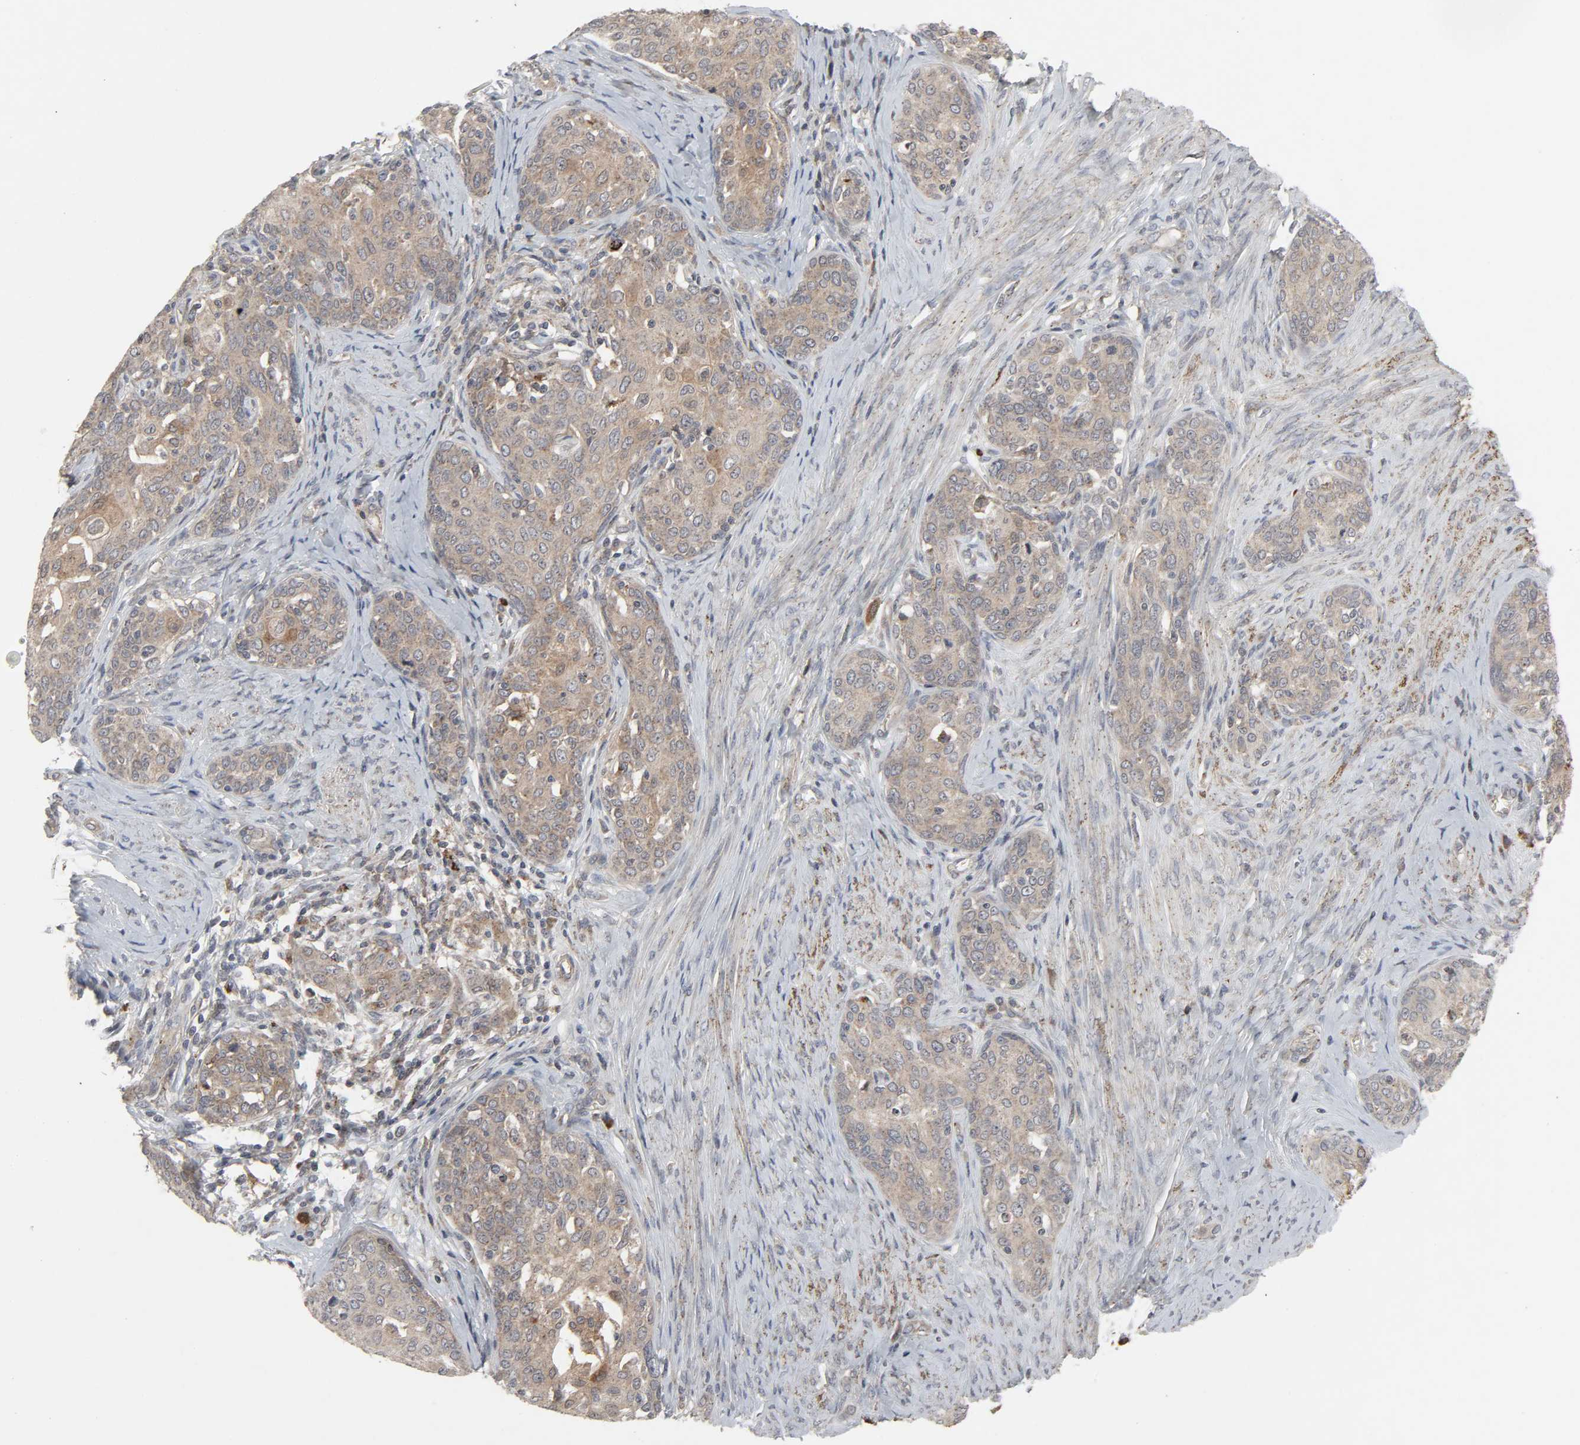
{"staining": {"intensity": "weak", "quantity": ">75%", "location": "cytoplasmic/membranous"}, "tissue": "cervical cancer", "cell_type": "Tumor cells", "image_type": "cancer", "snomed": [{"axis": "morphology", "description": "Squamous cell carcinoma, NOS"}, {"axis": "morphology", "description": "Adenocarcinoma, NOS"}, {"axis": "topography", "description": "Cervix"}], "caption": "An immunohistochemistry image of neoplastic tissue is shown. Protein staining in brown labels weak cytoplasmic/membranous positivity in cervical cancer within tumor cells.", "gene": "ADCY4", "patient": {"sex": "female", "age": 52}}